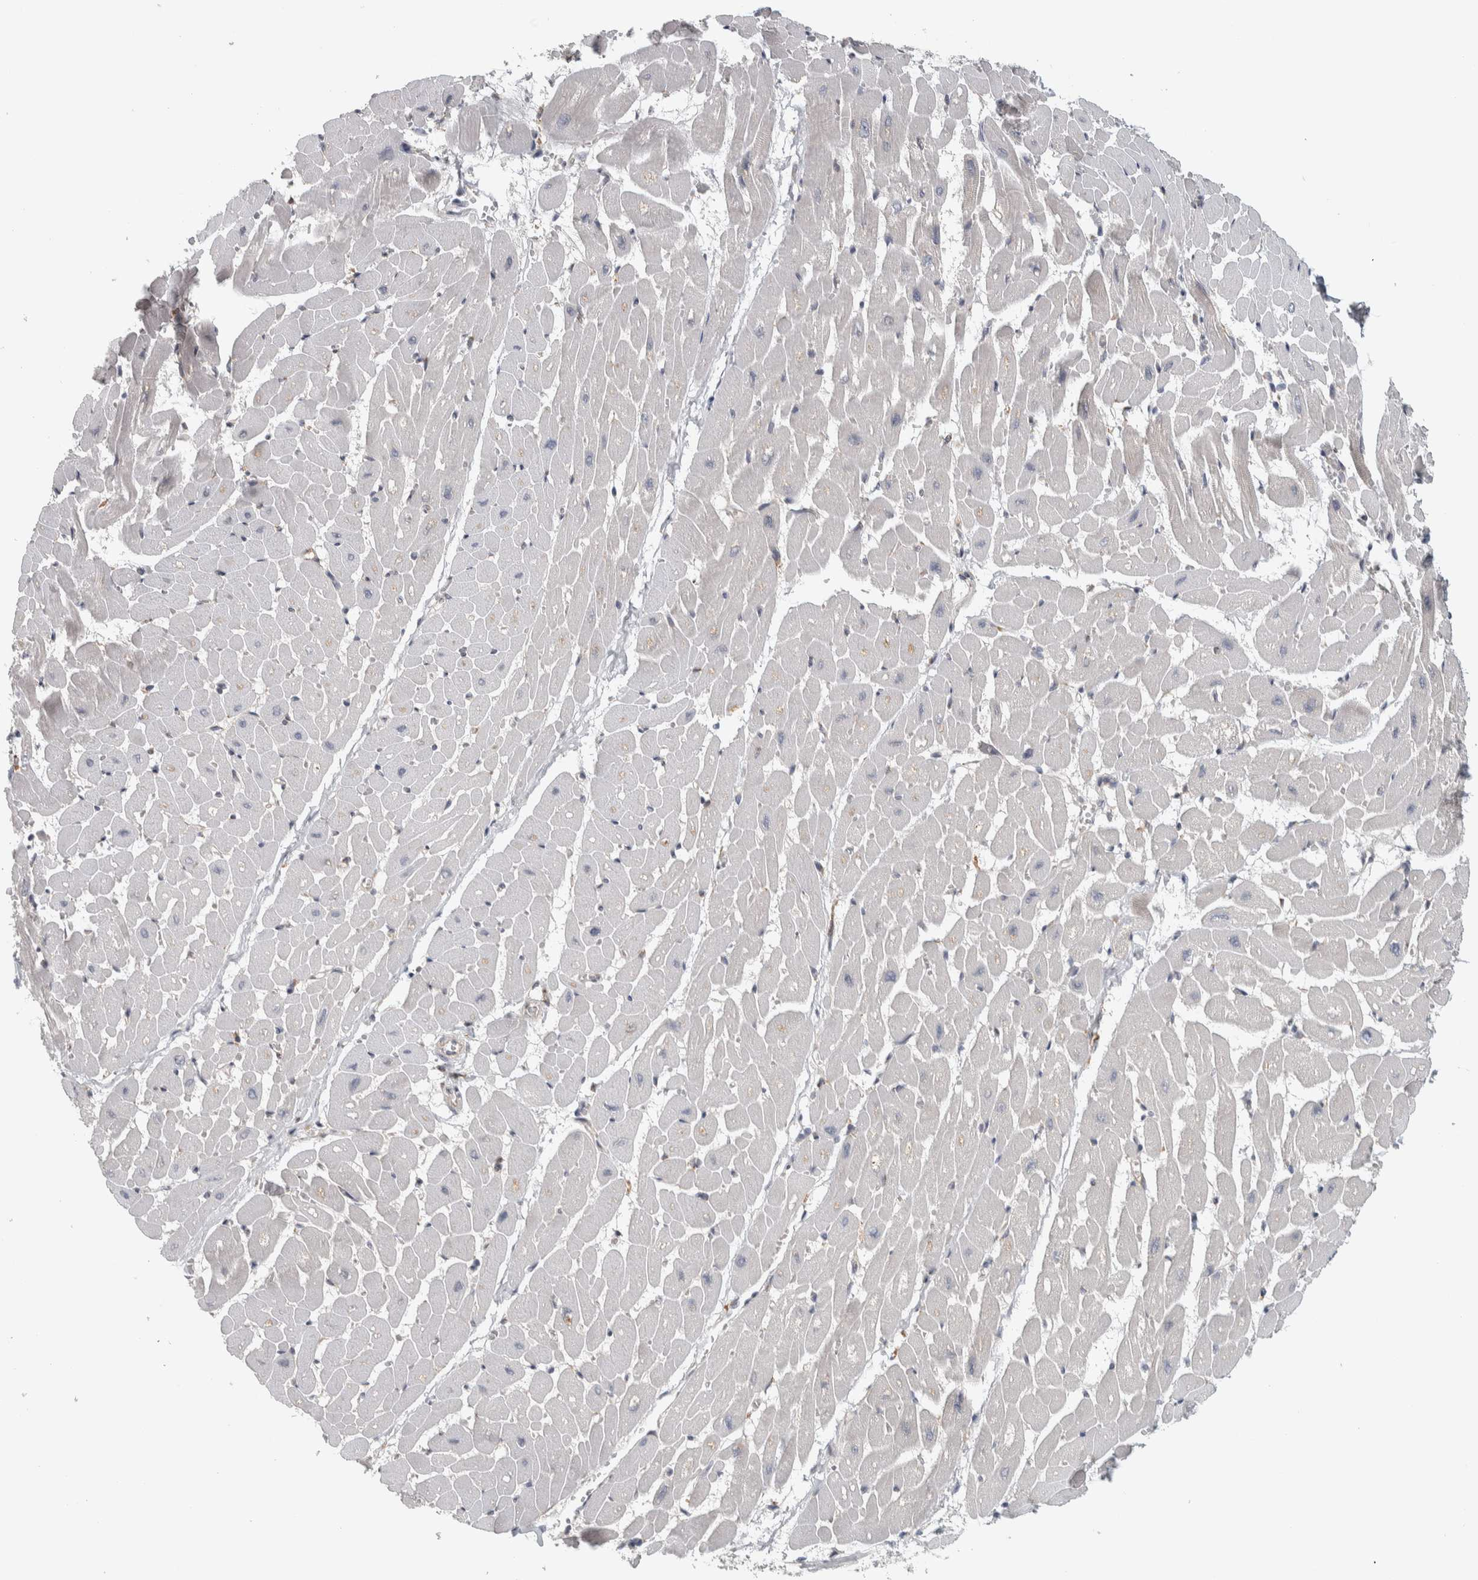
{"staining": {"intensity": "weak", "quantity": "25%-75%", "location": "cytoplasmic/membranous"}, "tissue": "heart muscle", "cell_type": "Cardiomyocytes", "image_type": "normal", "snomed": [{"axis": "morphology", "description": "Normal tissue, NOS"}, {"axis": "topography", "description": "Heart"}], "caption": "Immunohistochemical staining of normal human heart muscle demonstrates low levels of weak cytoplasmic/membranous positivity in about 25%-75% of cardiomyocytes.", "gene": "ADPRM", "patient": {"sex": "male", "age": 45}}